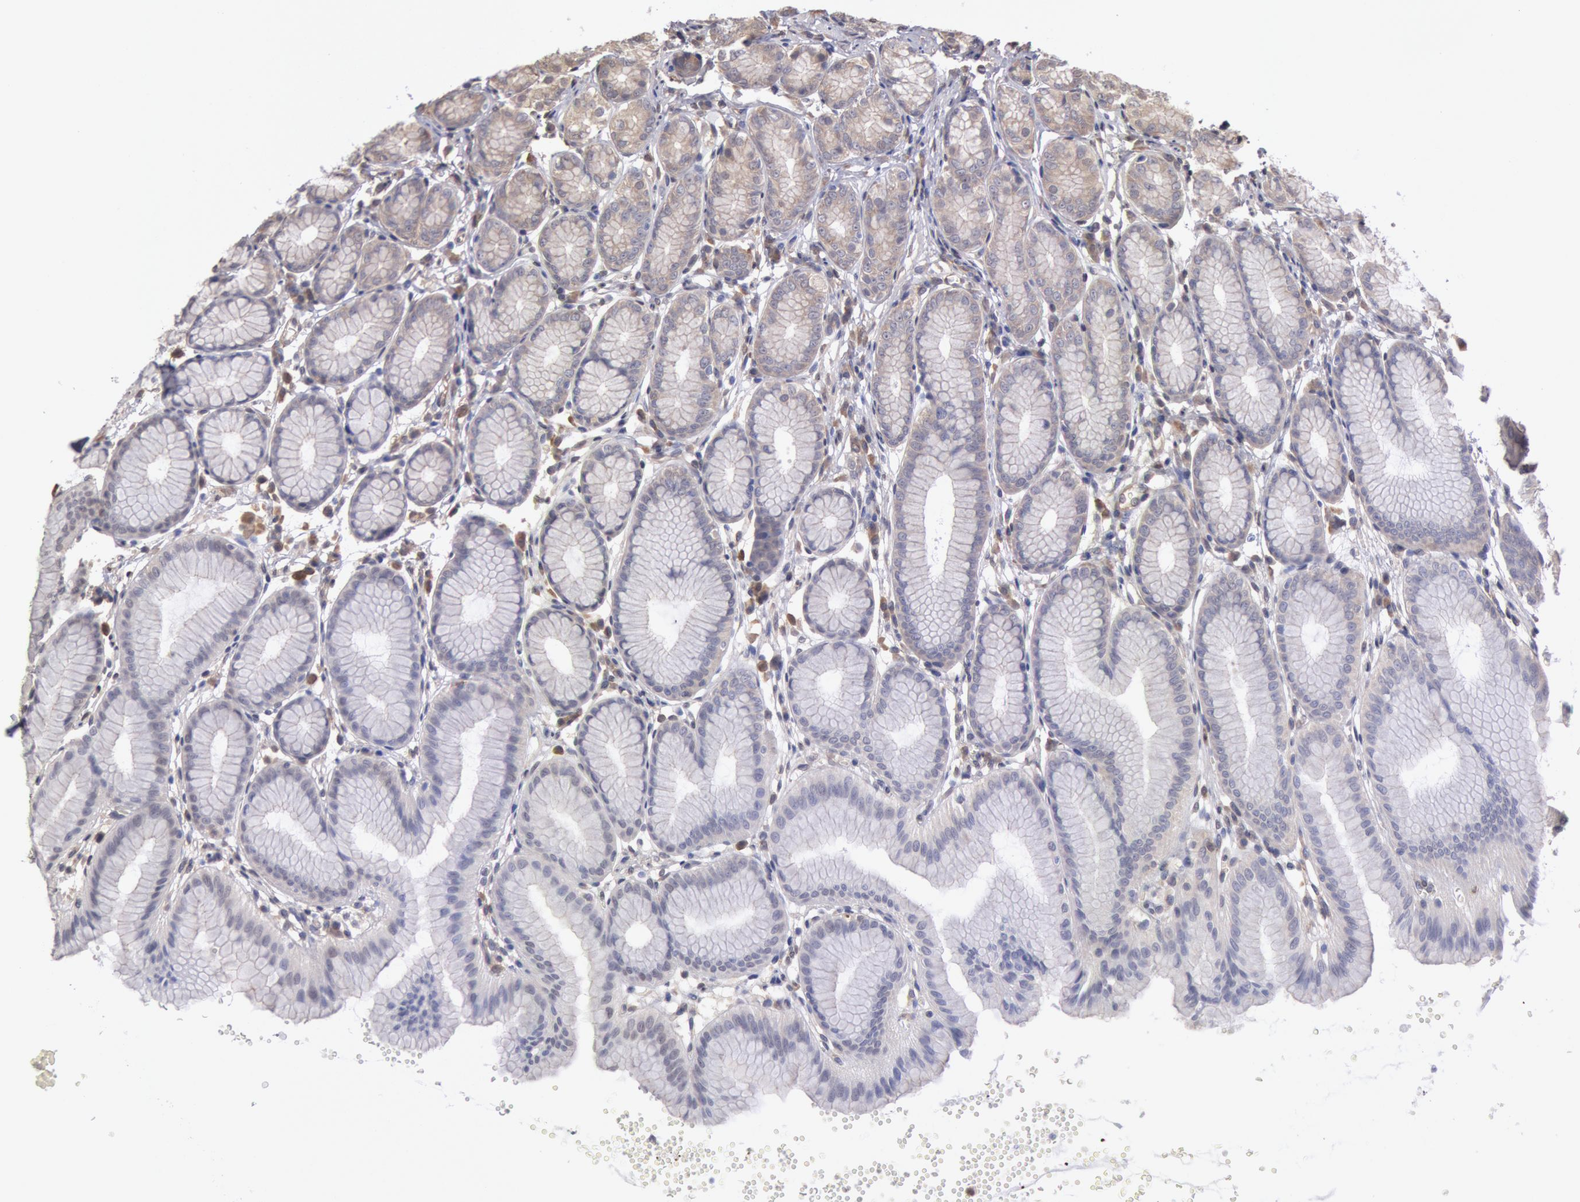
{"staining": {"intensity": "weak", "quantity": "25%-75%", "location": "cytoplasmic/membranous"}, "tissue": "stomach", "cell_type": "Glandular cells", "image_type": "normal", "snomed": [{"axis": "morphology", "description": "Normal tissue, NOS"}, {"axis": "topography", "description": "Stomach"}], "caption": "The photomicrograph displays immunohistochemical staining of normal stomach. There is weak cytoplasmic/membranous staining is seen in about 25%-75% of glandular cells.", "gene": "CCDC50", "patient": {"sex": "male", "age": 42}}